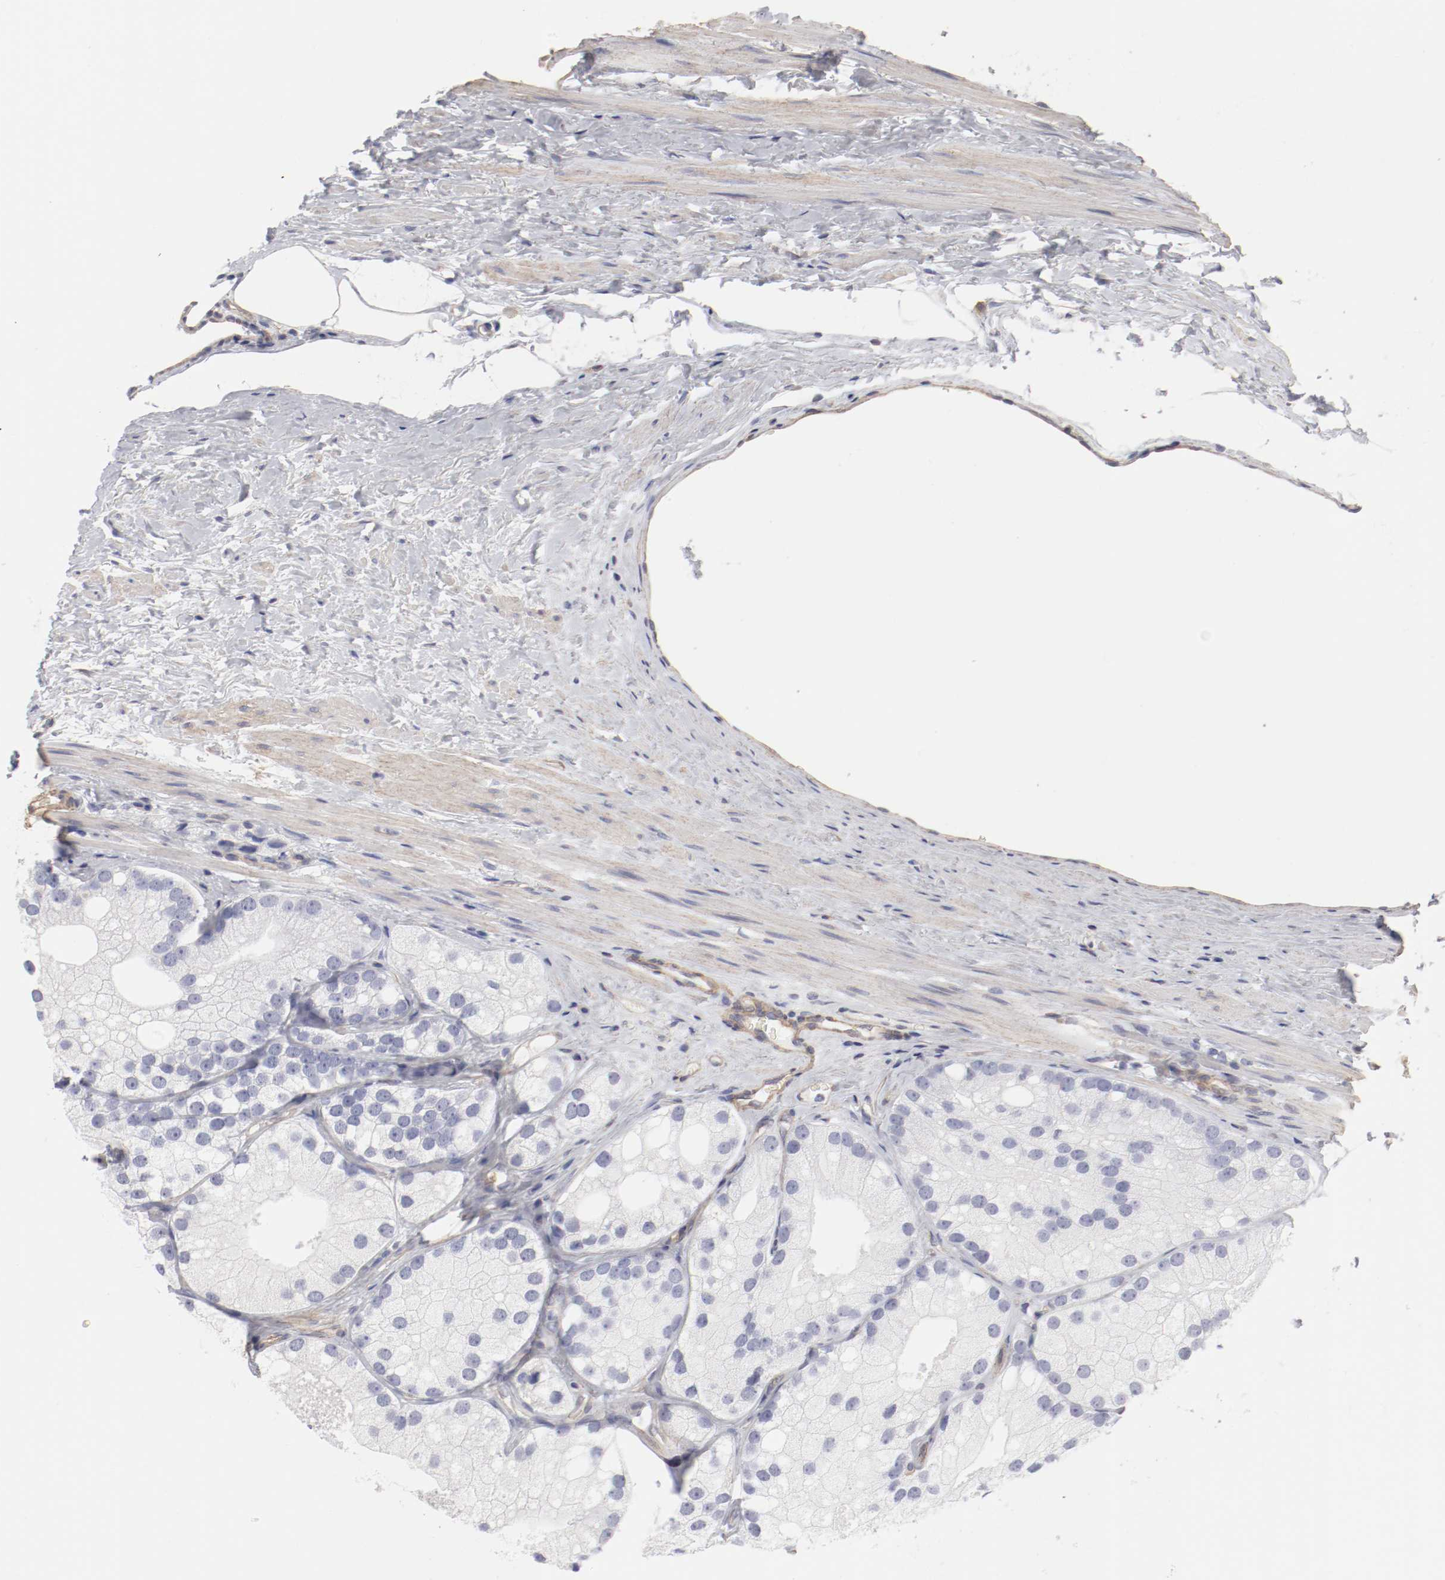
{"staining": {"intensity": "negative", "quantity": "none", "location": "none"}, "tissue": "prostate cancer", "cell_type": "Tumor cells", "image_type": "cancer", "snomed": [{"axis": "morphology", "description": "Adenocarcinoma, Low grade"}, {"axis": "topography", "description": "Prostate"}], "caption": "An immunohistochemistry histopathology image of prostate cancer (low-grade adenocarcinoma) is shown. There is no staining in tumor cells of prostate cancer (low-grade adenocarcinoma).", "gene": "LAX1", "patient": {"sex": "male", "age": 69}}